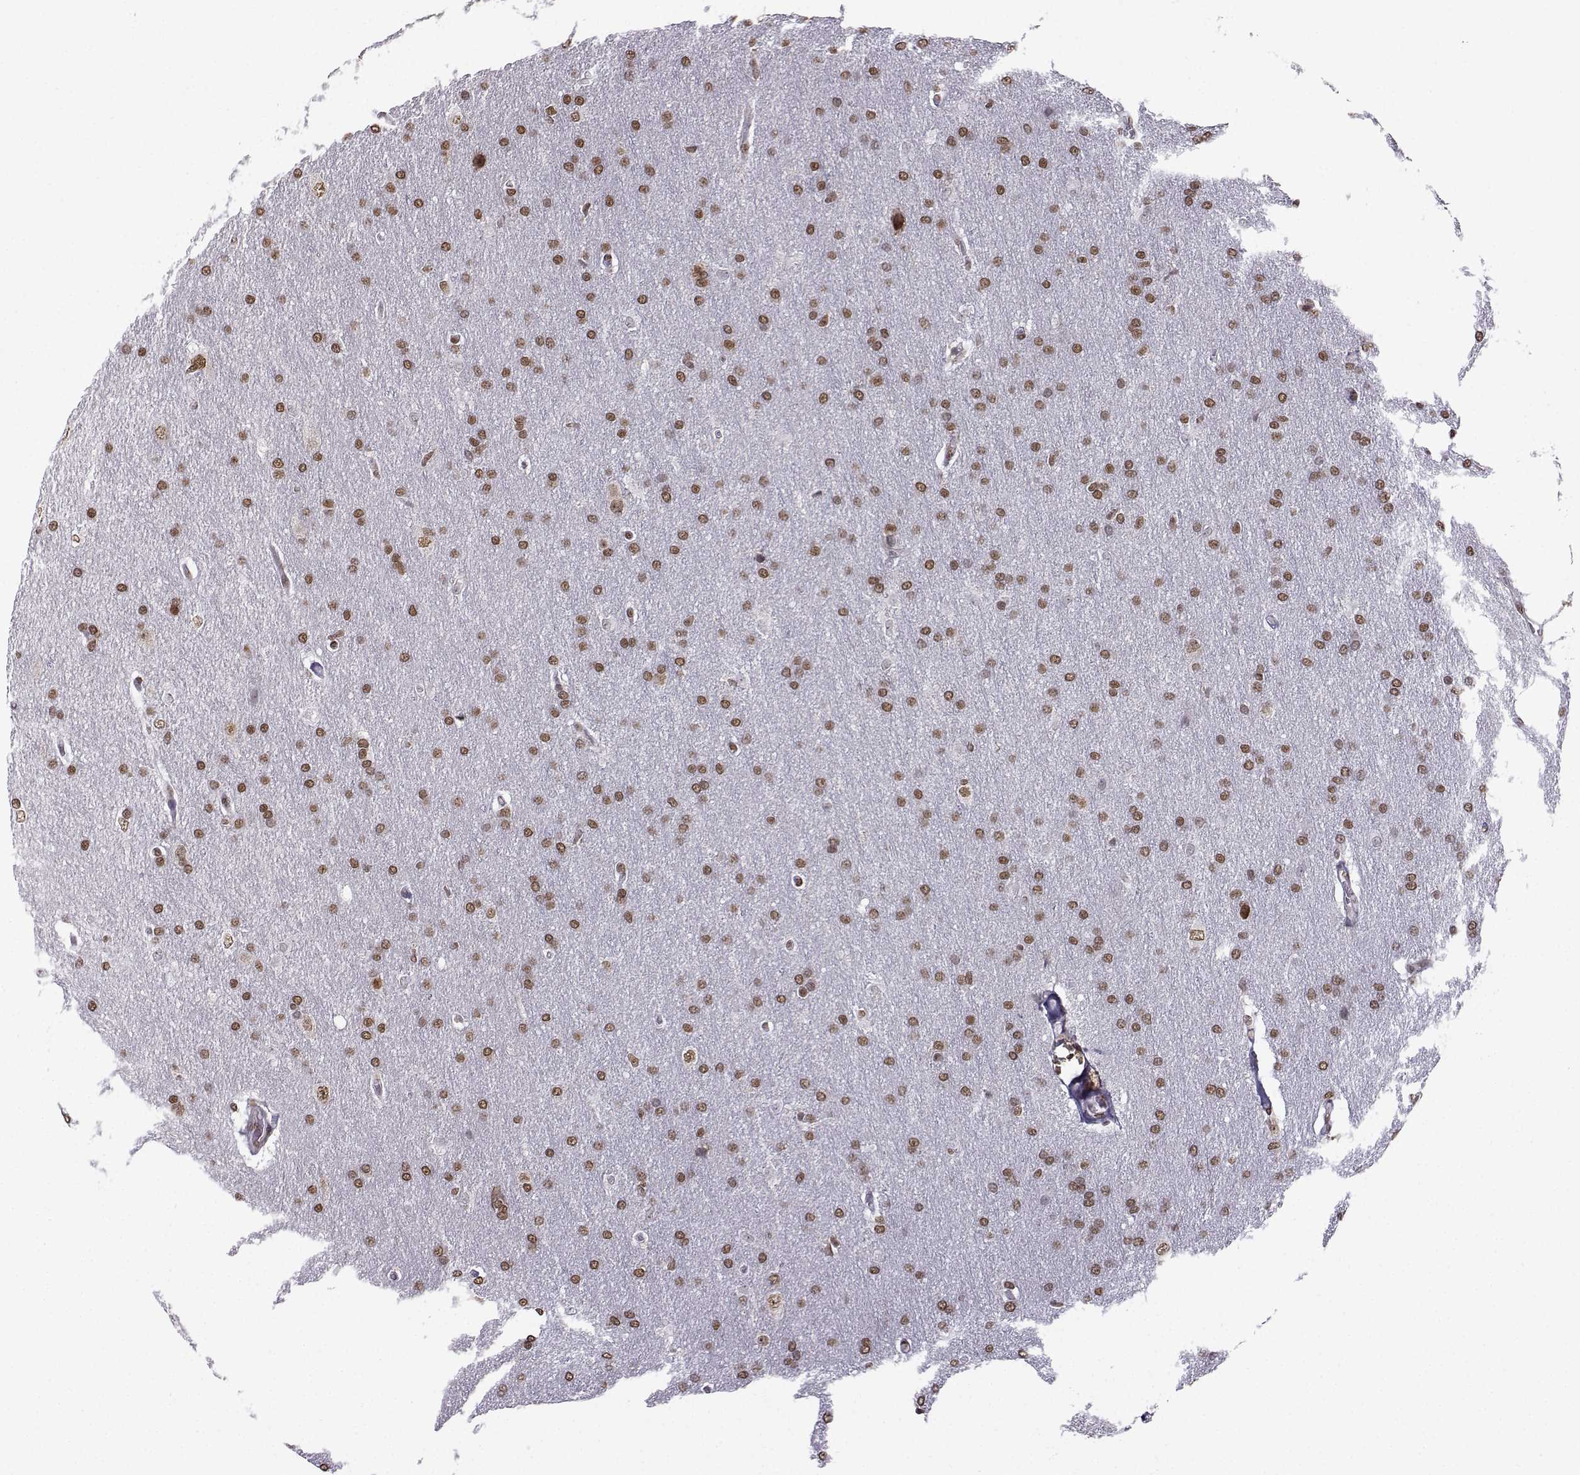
{"staining": {"intensity": "moderate", "quantity": ">75%", "location": "nuclear"}, "tissue": "glioma", "cell_type": "Tumor cells", "image_type": "cancer", "snomed": [{"axis": "morphology", "description": "Glioma, malignant, Low grade"}, {"axis": "topography", "description": "Brain"}], "caption": "There is medium levels of moderate nuclear expression in tumor cells of glioma, as demonstrated by immunohistochemical staining (brown color).", "gene": "EZH1", "patient": {"sex": "female", "age": 32}}